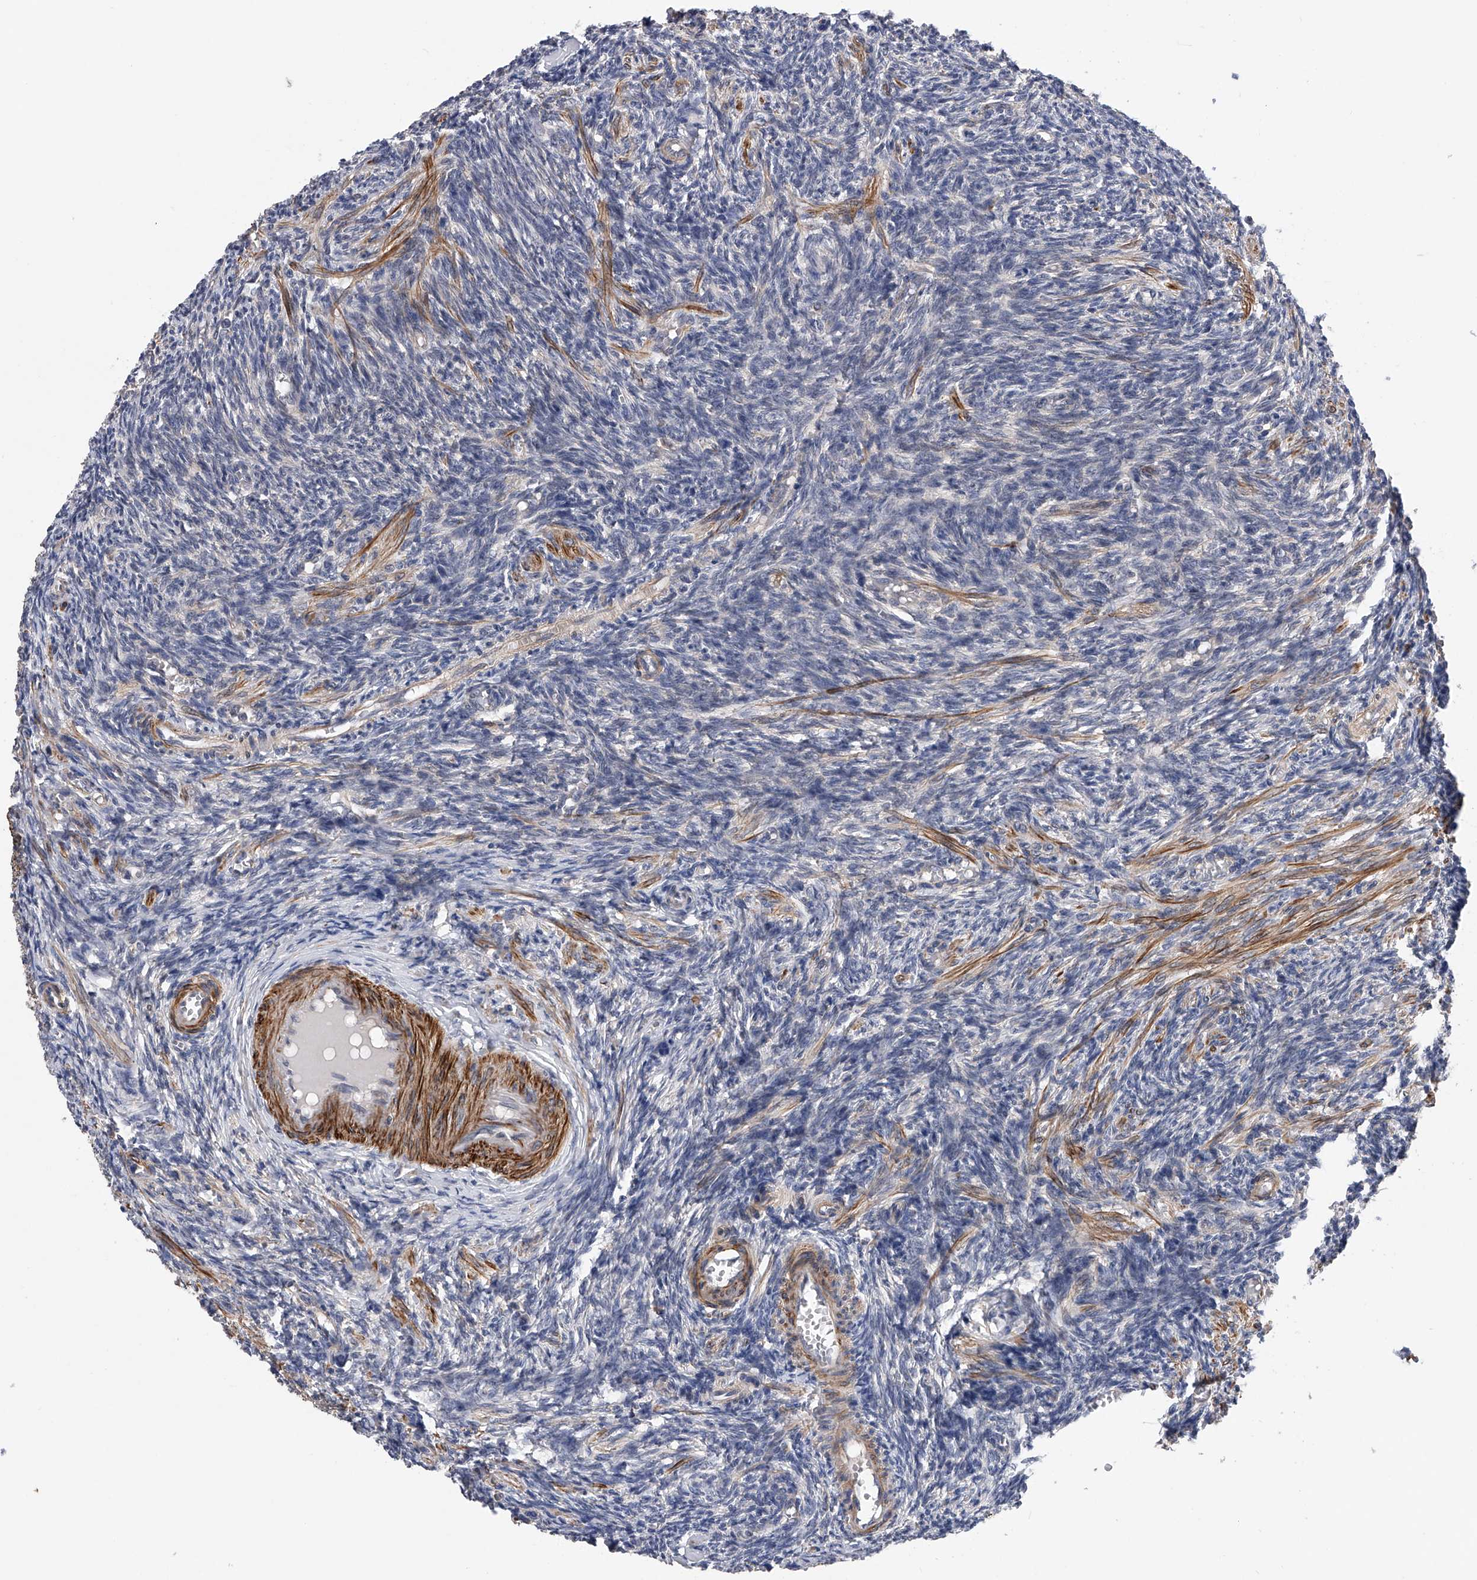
{"staining": {"intensity": "weak", "quantity": "<25%", "location": "cytoplasmic/membranous"}, "tissue": "ovary", "cell_type": "Ovarian stroma cells", "image_type": "normal", "snomed": [{"axis": "morphology", "description": "Normal tissue, NOS"}, {"axis": "topography", "description": "Ovary"}], "caption": "High power microscopy micrograph of an IHC photomicrograph of normal ovary, revealing no significant staining in ovarian stroma cells.", "gene": "SPOCK1", "patient": {"sex": "female", "age": 27}}